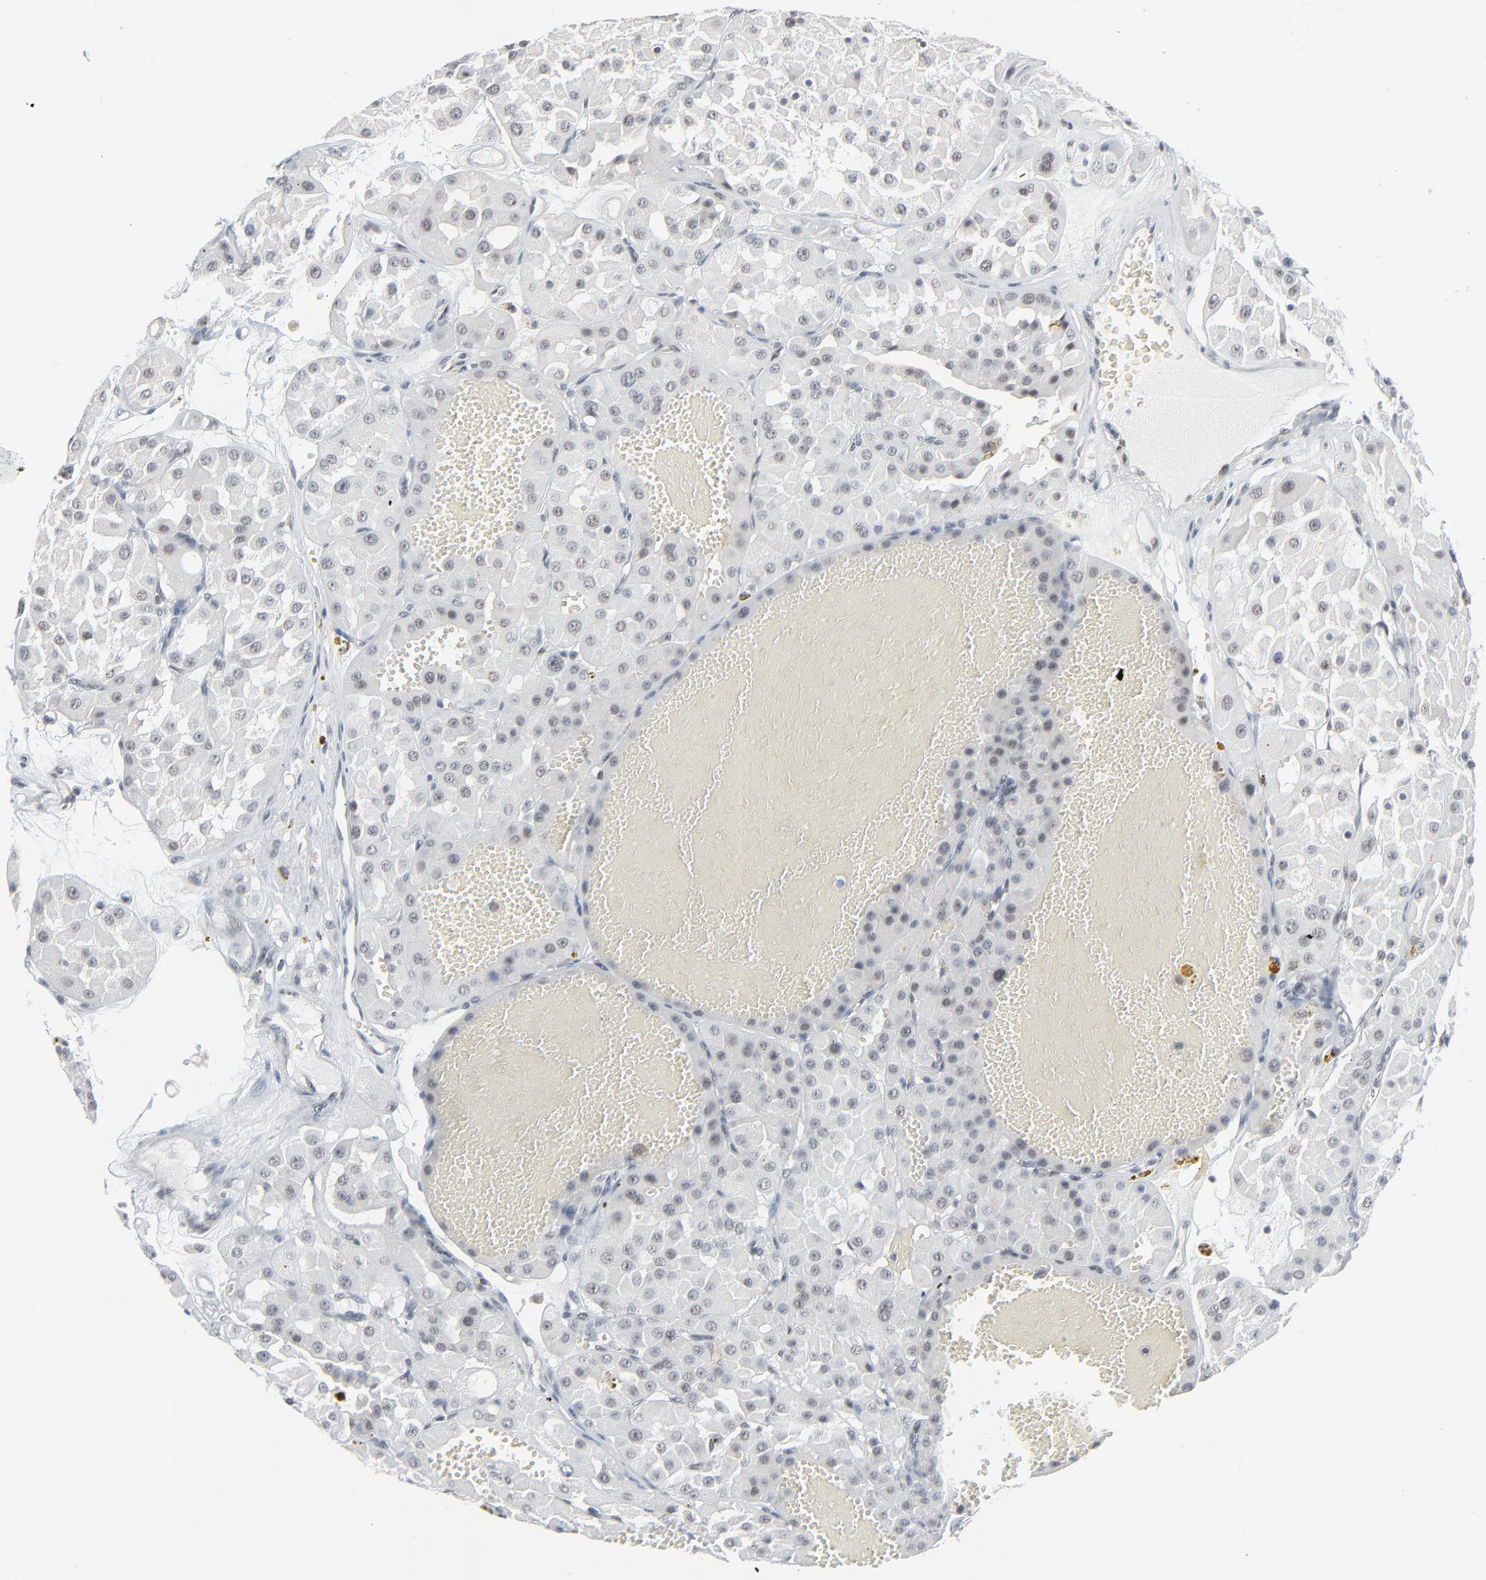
{"staining": {"intensity": "negative", "quantity": "none", "location": "none"}, "tissue": "renal cancer", "cell_type": "Tumor cells", "image_type": "cancer", "snomed": [{"axis": "morphology", "description": "Adenocarcinoma, uncertain malignant potential"}, {"axis": "topography", "description": "Kidney"}], "caption": "The immunohistochemistry (IHC) micrograph has no significant expression in tumor cells of renal adenocarcinoma,  uncertain malignant potential tissue. (DAB (3,3'-diaminobenzidine) immunohistochemistry (IHC), high magnification).", "gene": "FBXO28", "patient": {"sex": "male", "age": 63}}